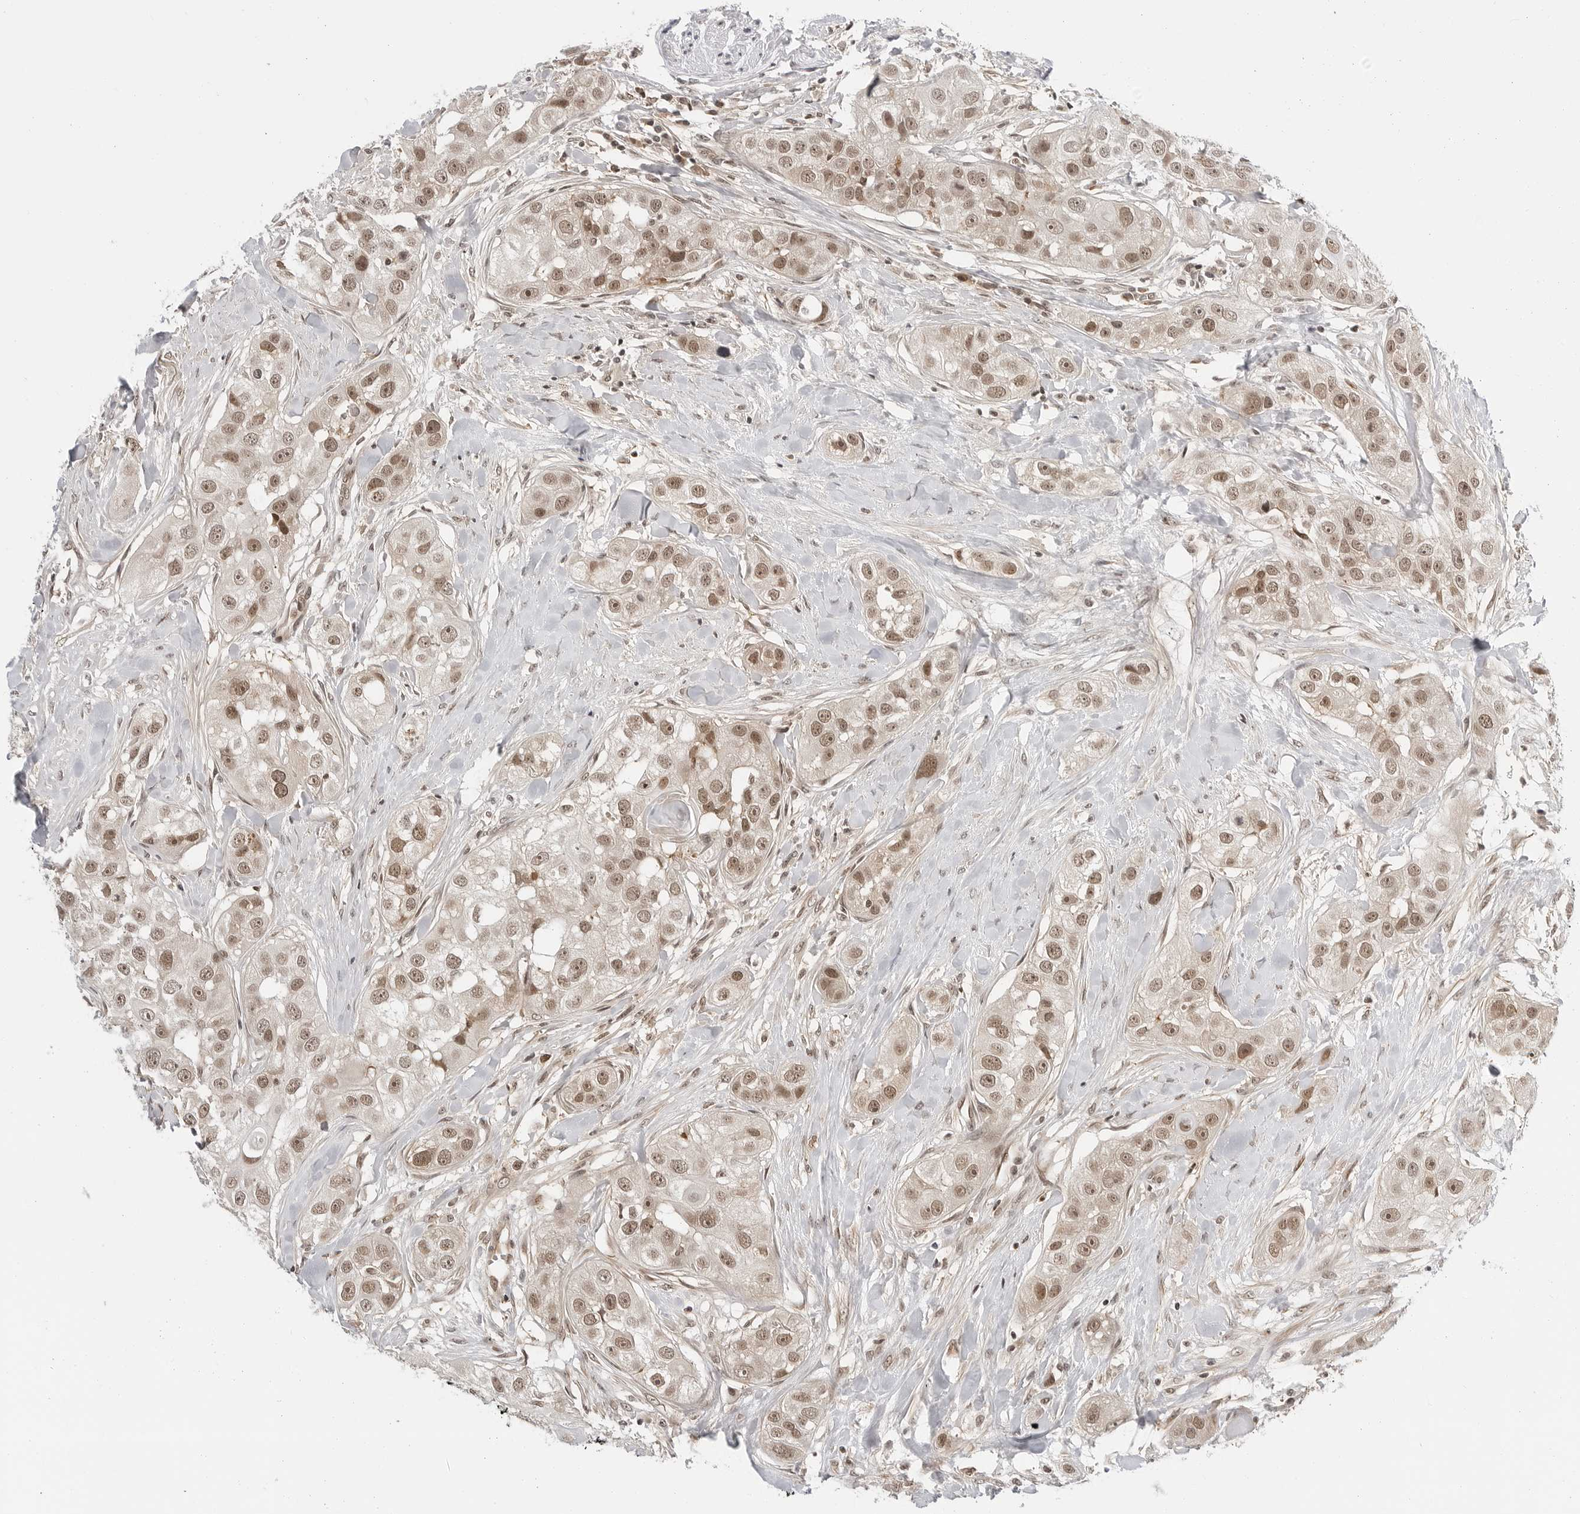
{"staining": {"intensity": "moderate", "quantity": ">75%", "location": "nuclear"}, "tissue": "head and neck cancer", "cell_type": "Tumor cells", "image_type": "cancer", "snomed": [{"axis": "morphology", "description": "Normal tissue, NOS"}, {"axis": "morphology", "description": "Squamous cell carcinoma, NOS"}, {"axis": "topography", "description": "Skeletal muscle"}, {"axis": "topography", "description": "Head-Neck"}], "caption": "This photomicrograph displays immunohistochemistry staining of human head and neck cancer (squamous cell carcinoma), with medium moderate nuclear expression in approximately >75% of tumor cells.", "gene": "C8orf33", "patient": {"sex": "male", "age": 51}}